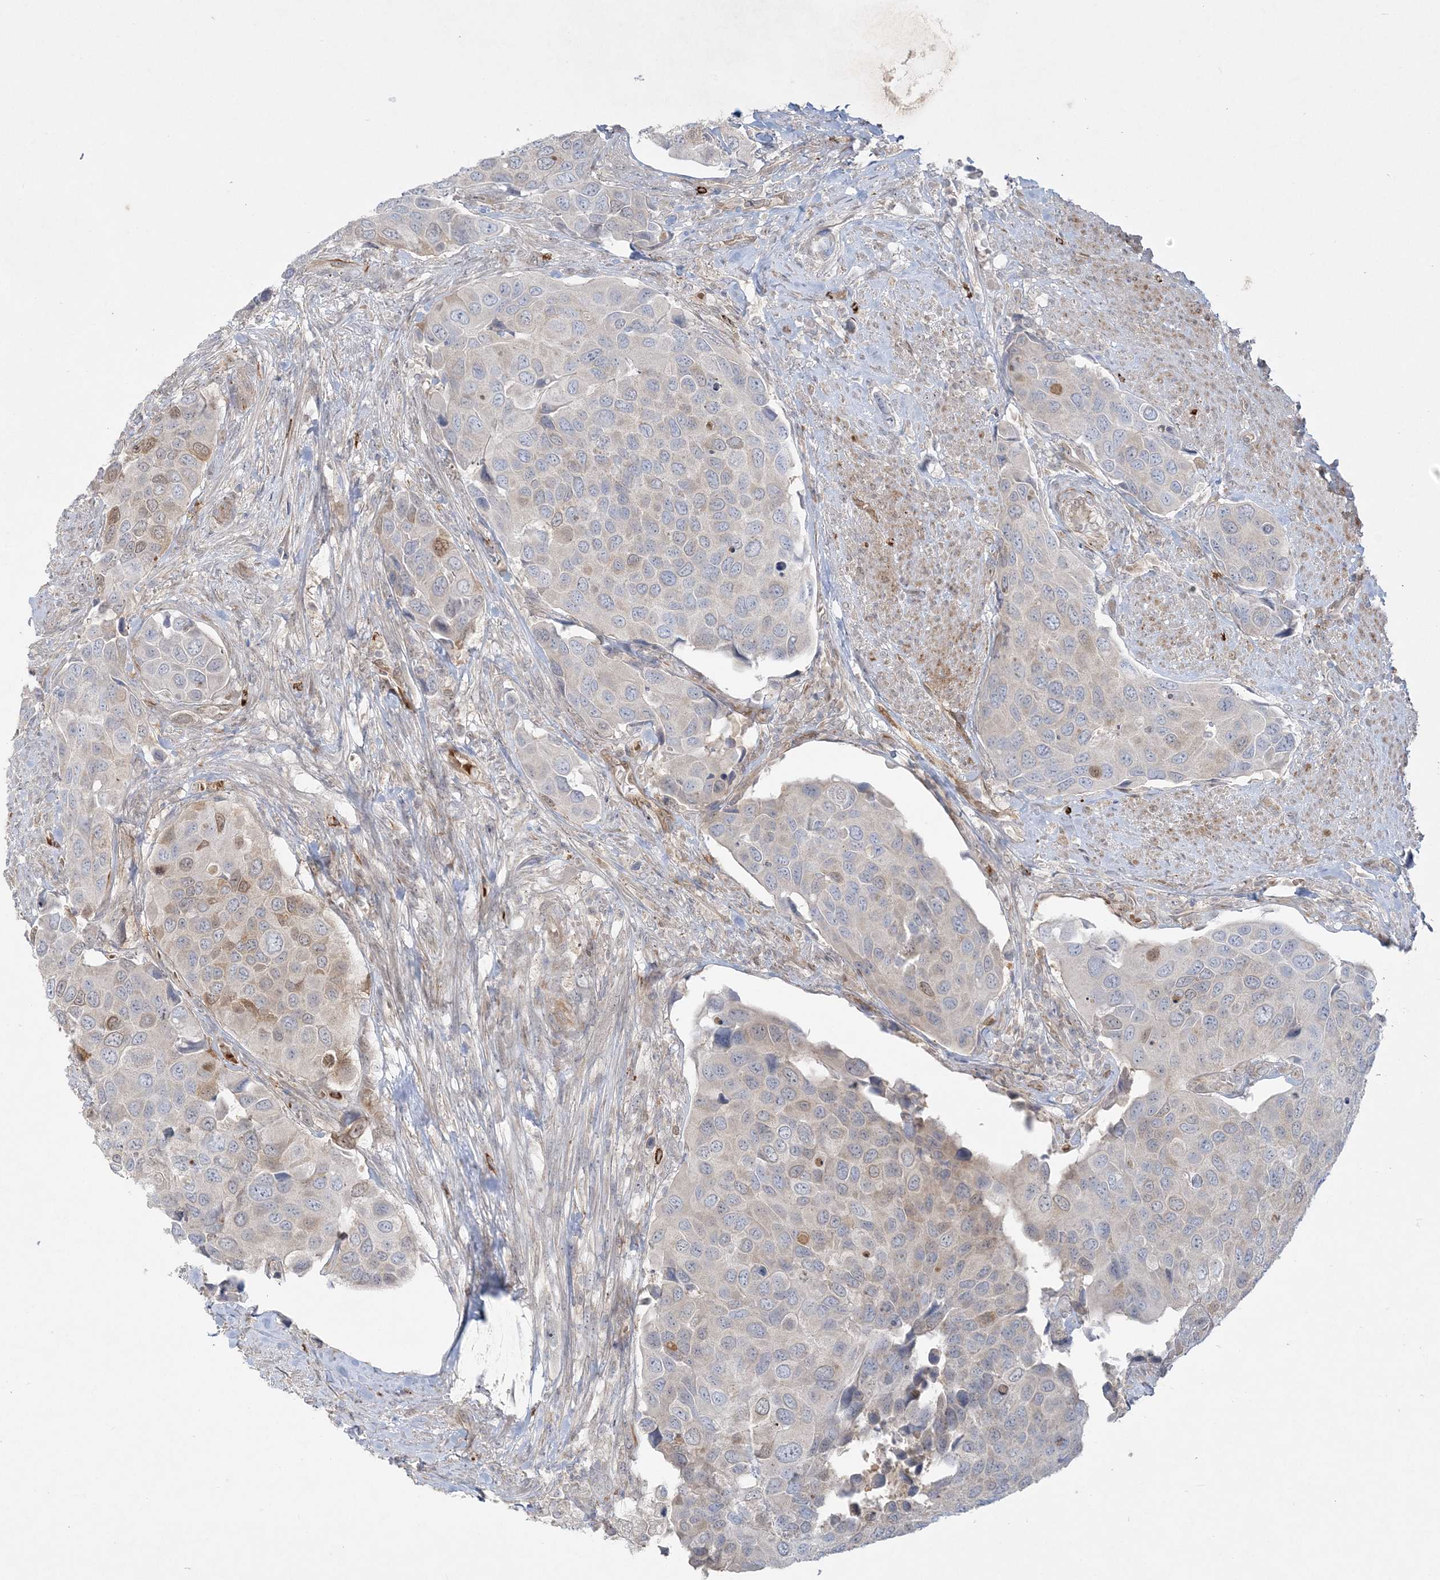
{"staining": {"intensity": "moderate", "quantity": "<25%", "location": "cytoplasmic/membranous"}, "tissue": "urothelial cancer", "cell_type": "Tumor cells", "image_type": "cancer", "snomed": [{"axis": "morphology", "description": "Urothelial carcinoma, High grade"}, {"axis": "topography", "description": "Urinary bladder"}], "caption": "Tumor cells demonstrate low levels of moderate cytoplasmic/membranous positivity in approximately <25% of cells in urothelial carcinoma (high-grade).", "gene": "INPP1", "patient": {"sex": "male", "age": 74}}